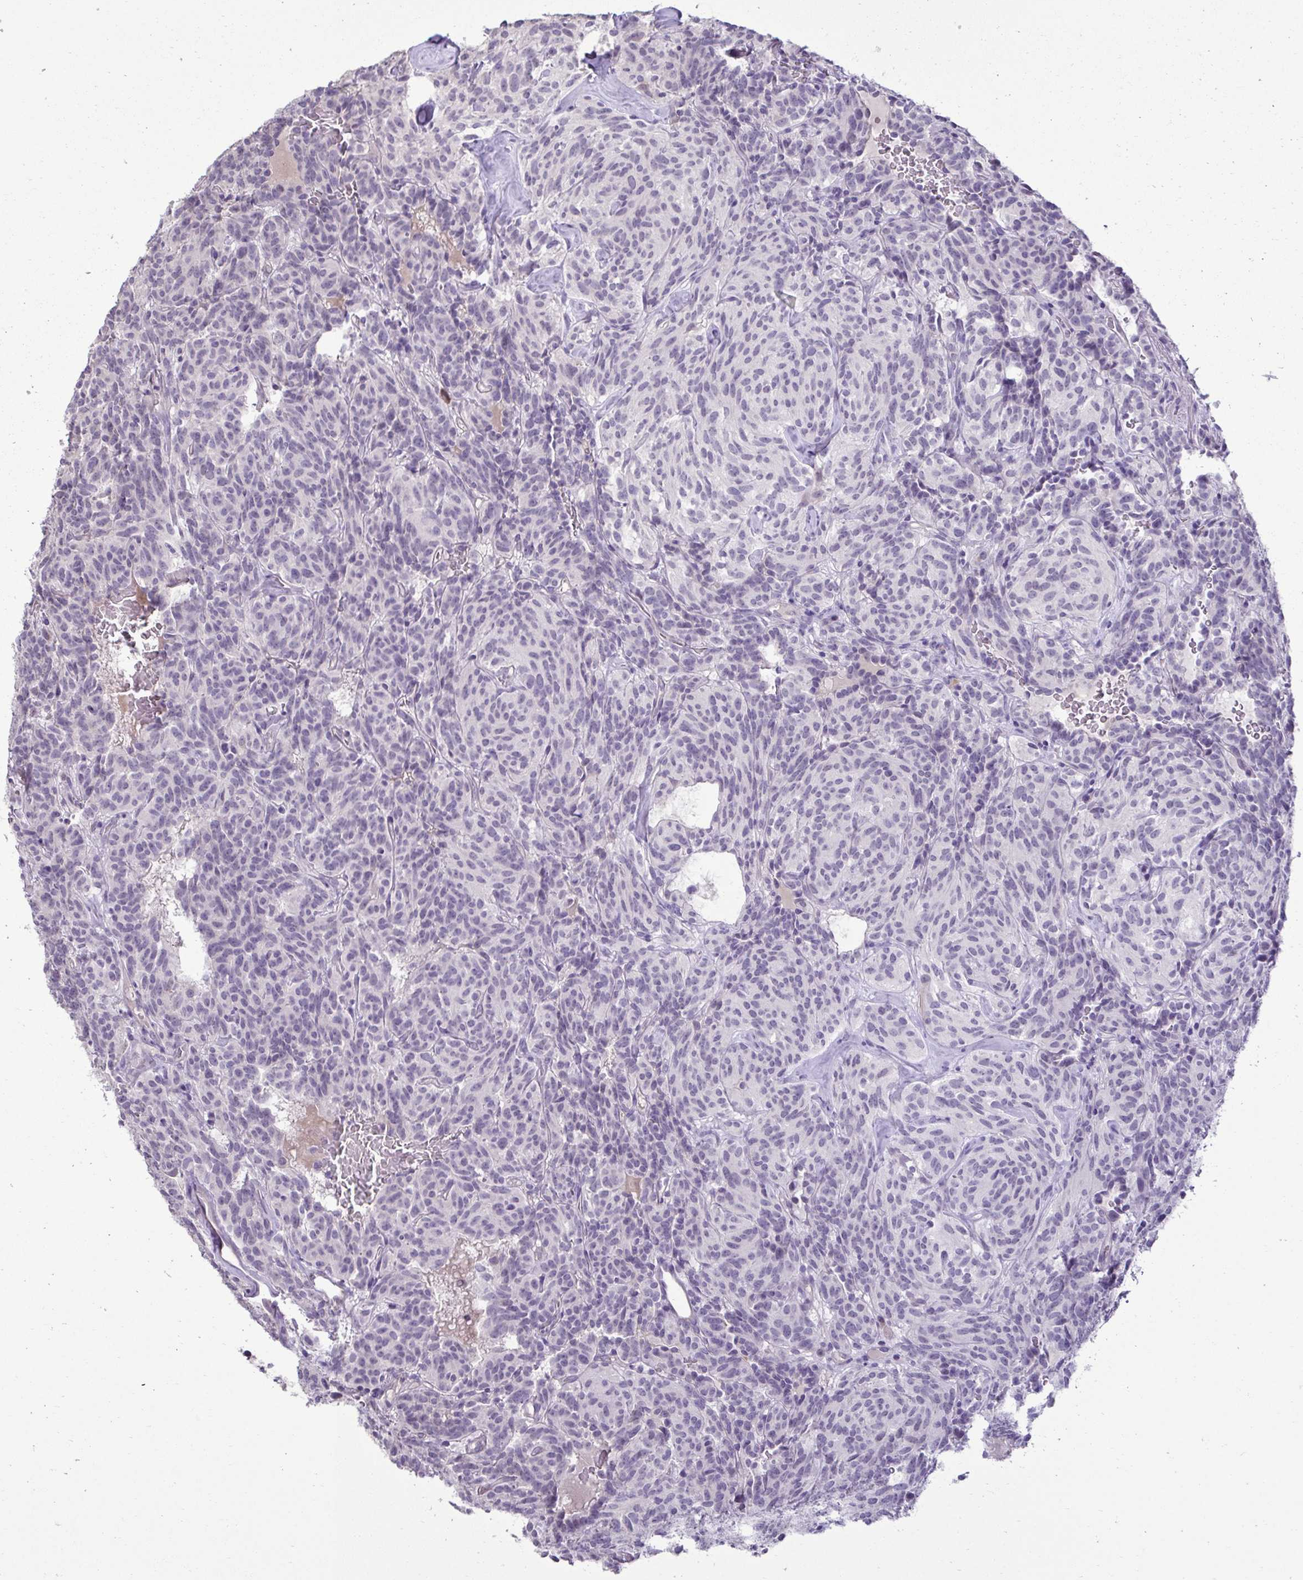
{"staining": {"intensity": "negative", "quantity": "none", "location": "none"}, "tissue": "carcinoid", "cell_type": "Tumor cells", "image_type": "cancer", "snomed": [{"axis": "morphology", "description": "Carcinoid, malignant, NOS"}, {"axis": "topography", "description": "Lung"}], "caption": "High power microscopy image of an IHC micrograph of carcinoid, revealing no significant expression in tumor cells. (Brightfield microscopy of DAB immunohistochemistry (IHC) at high magnification).", "gene": "SLC30A3", "patient": {"sex": "female", "age": 61}}